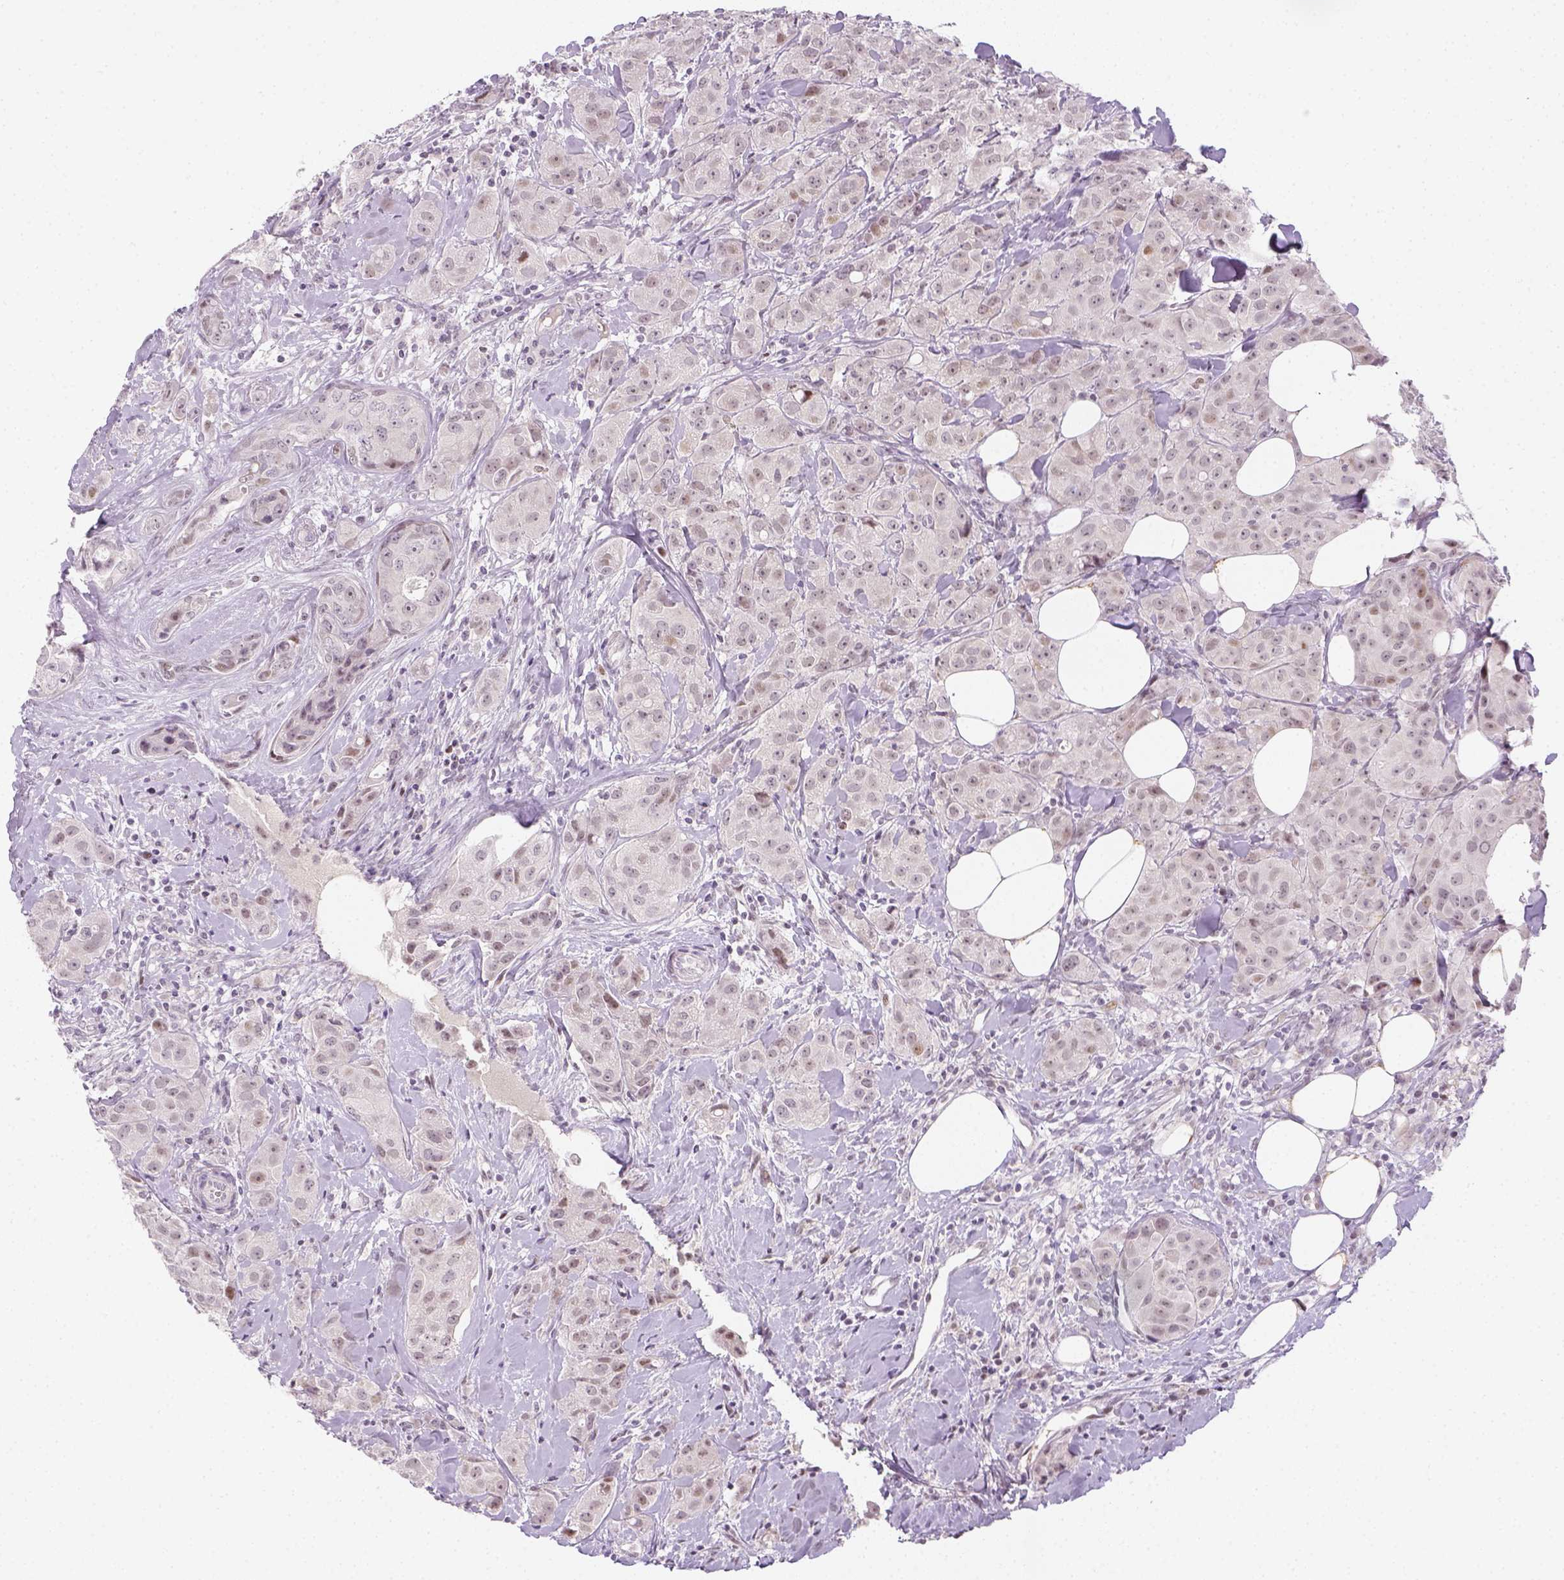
{"staining": {"intensity": "negative", "quantity": "none", "location": "none"}, "tissue": "breast cancer", "cell_type": "Tumor cells", "image_type": "cancer", "snomed": [{"axis": "morphology", "description": "Duct carcinoma"}, {"axis": "topography", "description": "Breast"}], "caption": "High magnification brightfield microscopy of breast cancer (infiltrating ductal carcinoma) stained with DAB (3,3'-diaminobenzidine) (brown) and counterstained with hematoxylin (blue): tumor cells show no significant expression. The staining was performed using DAB to visualize the protein expression in brown, while the nuclei were stained in blue with hematoxylin (Magnification: 20x).", "gene": "MAGEB3", "patient": {"sex": "female", "age": 43}}